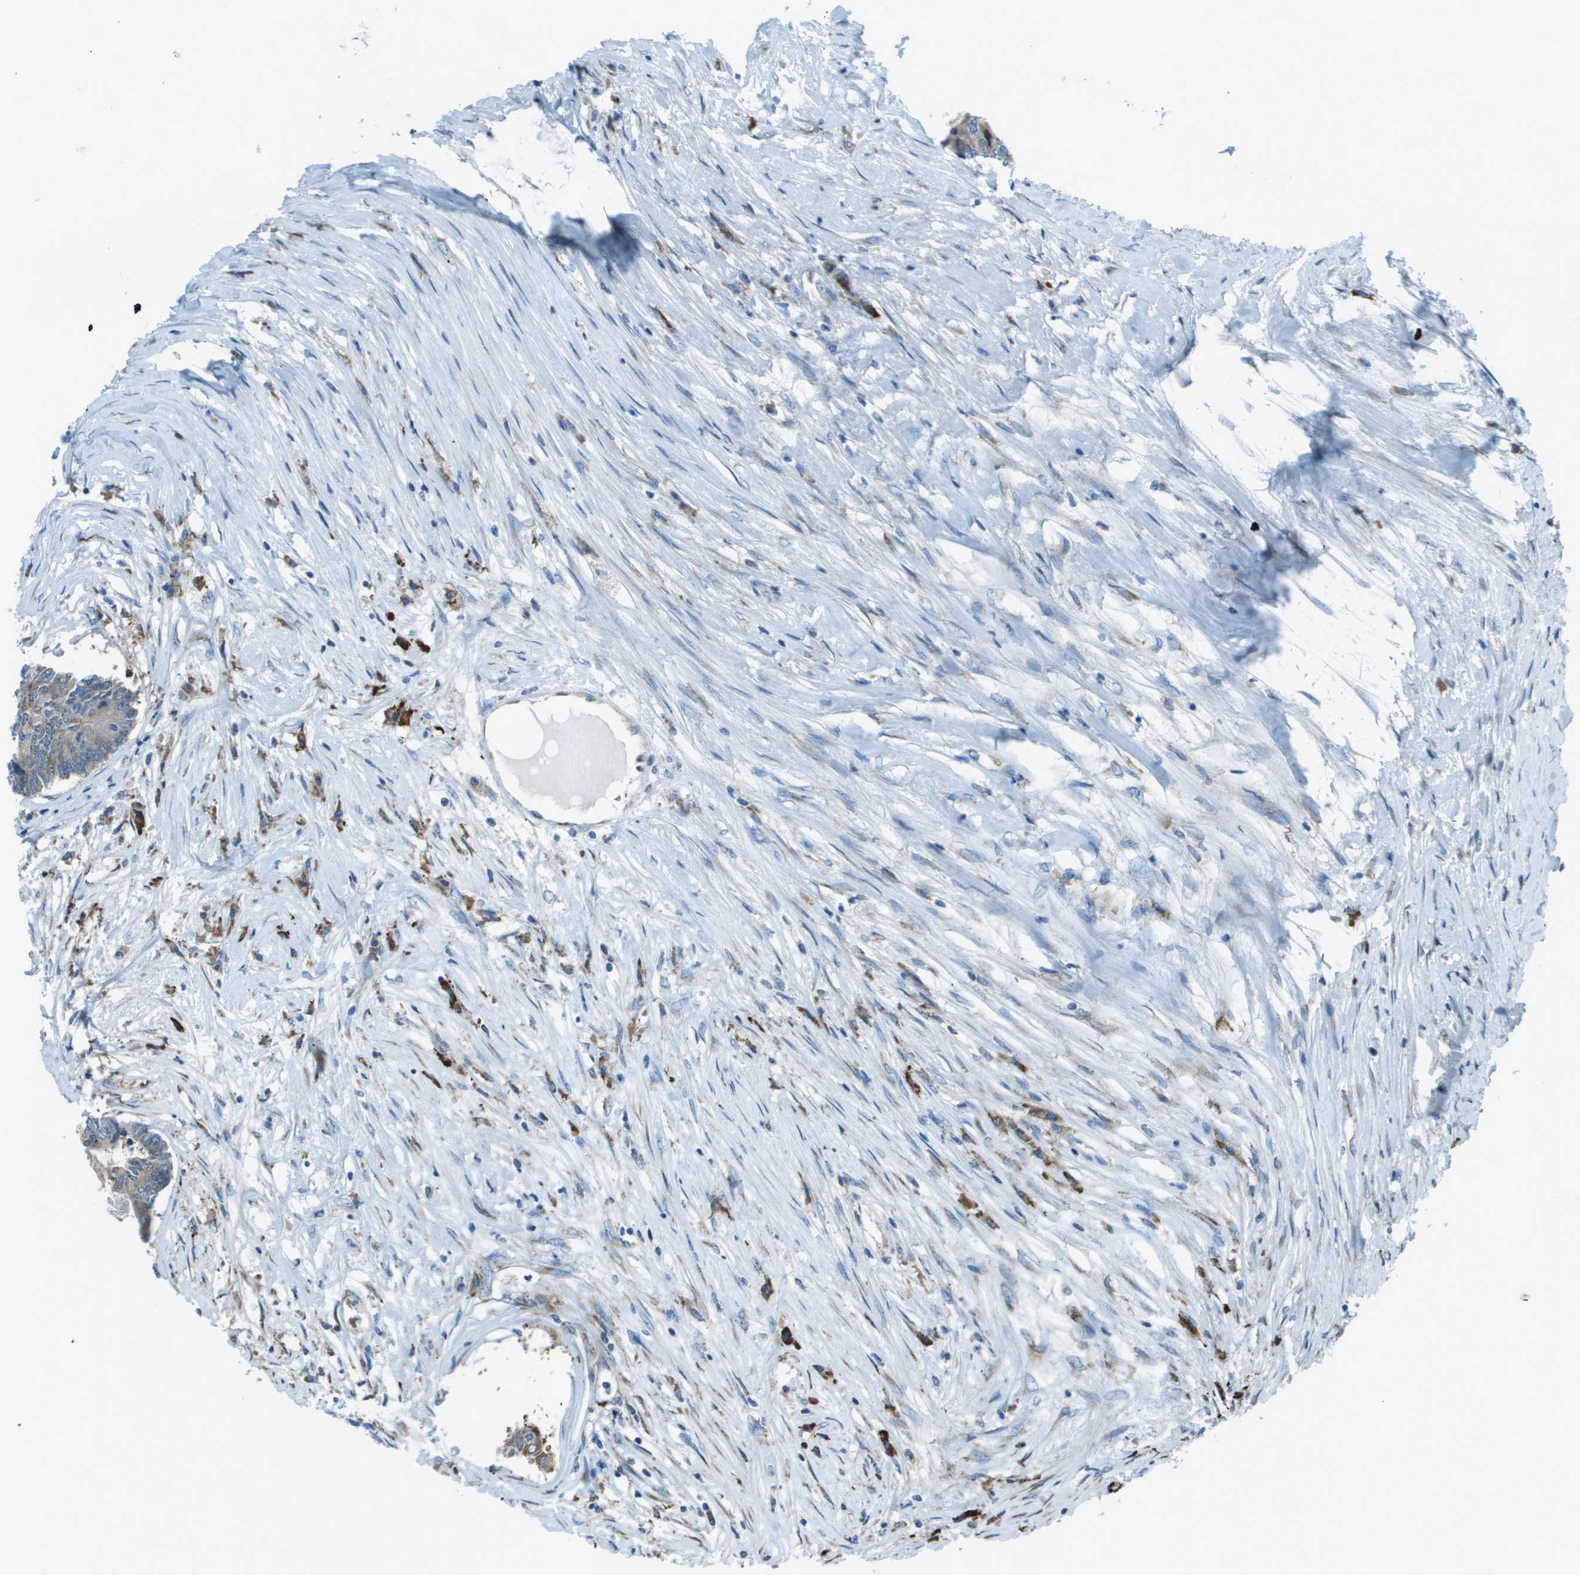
{"staining": {"intensity": "negative", "quantity": "none", "location": "none"}, "tissue": "colorectal cancer", "cell_type": "Tumor cells", "image_type": "cancer", "snomed": [{"axis": "morphology", "description": "Adenocarcinoma, NOS"}, {"axis": "topography", "description": "Rectum"}], "caption": "Image shows no protein expression in tumor cells of colorectal adenocarcinoma tissue. (Brightfield microscopy of DAB IHC at high magnification).", "gene": "UTS2", "patient": {"sex": "male", "age": 63}}